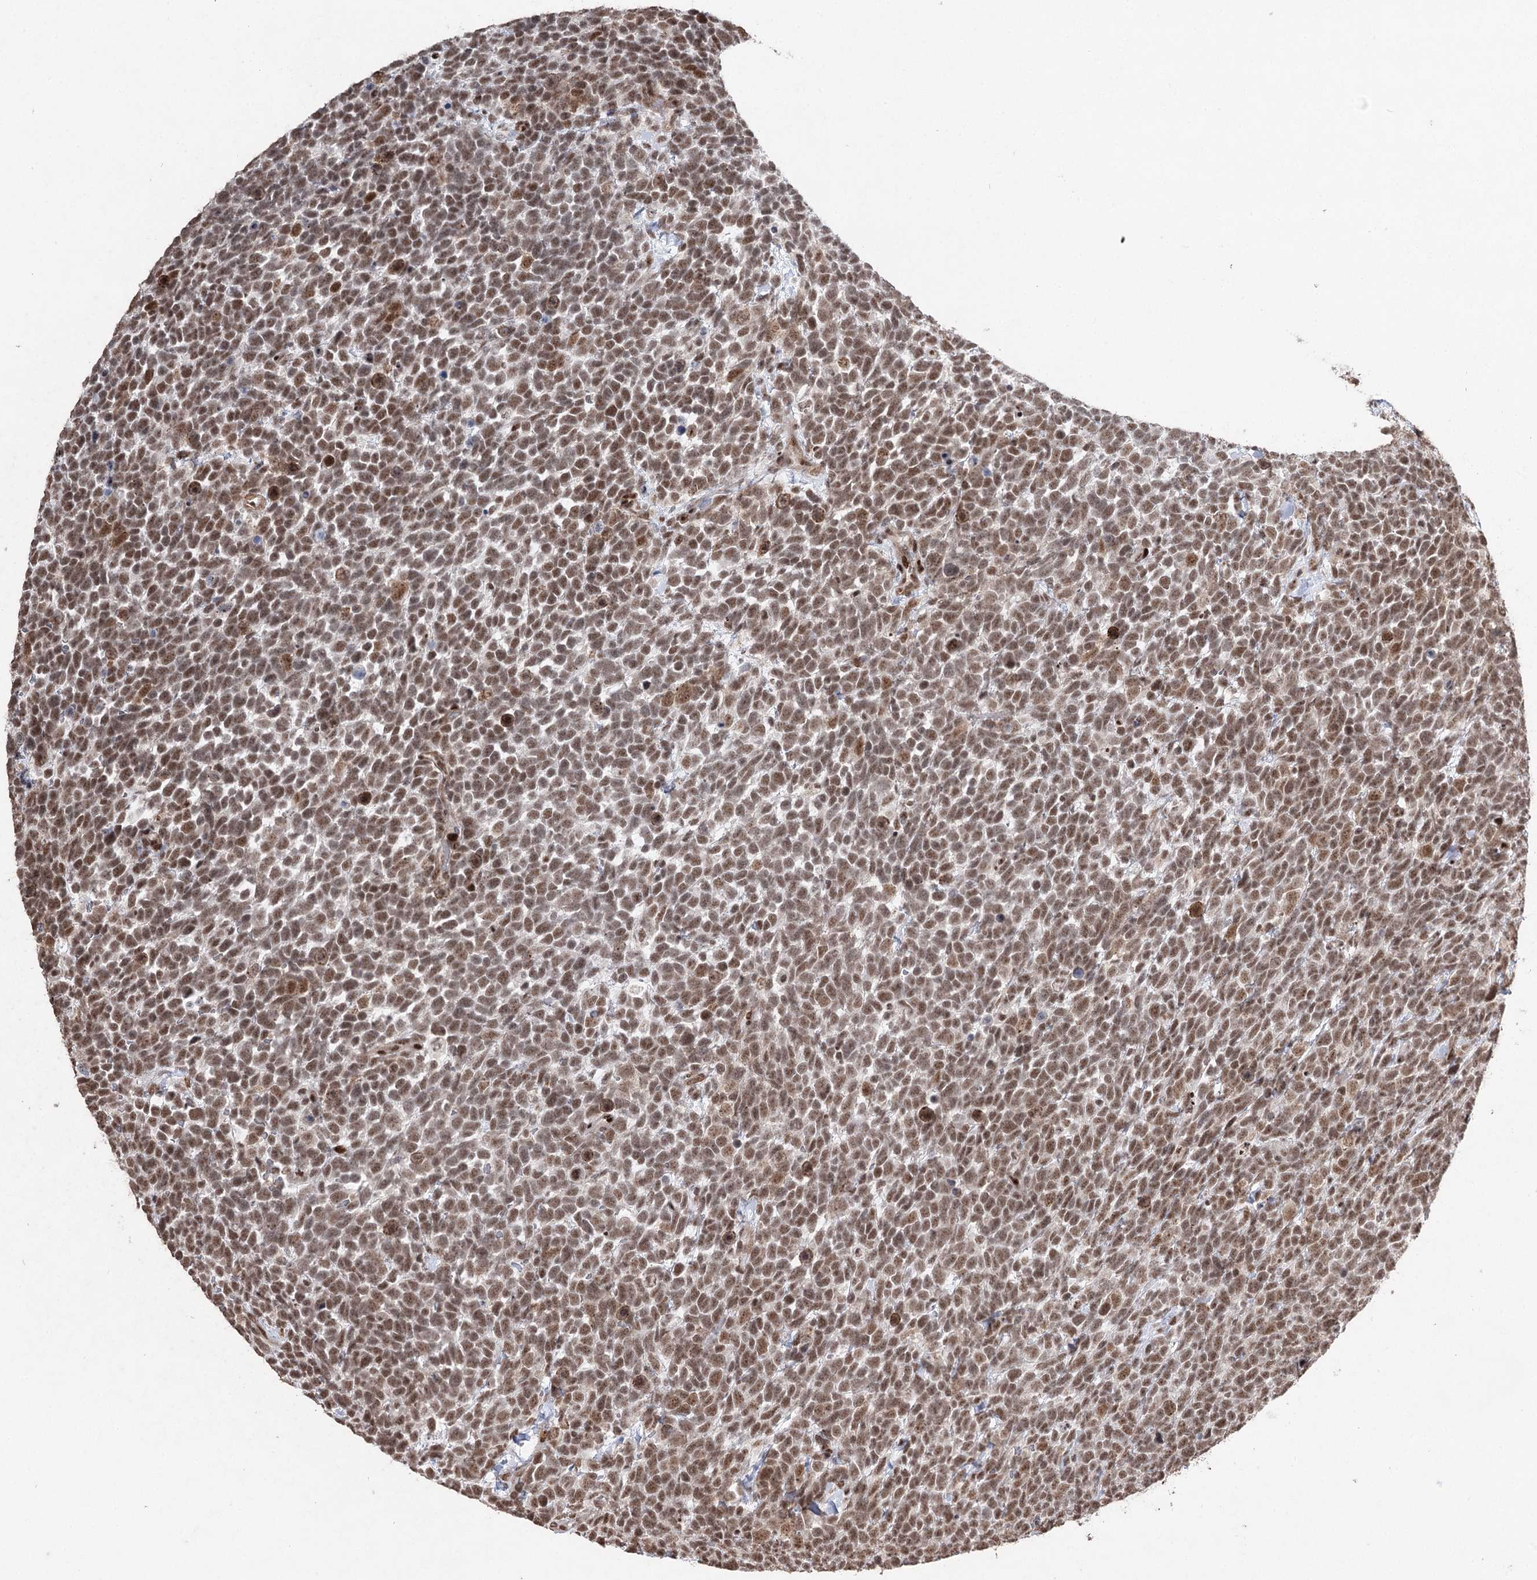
{"staining": {"intensity": "moderate", "quantity": ">75%", "location": "nuclear"}, "tissue": "urothelial cancer", "cell_type": "Tumor cells", "image_type": "cancer", "snomed": [{"axis": "morphology", "description": "Urothelial carcinoma, High grade"}, {"axis": "topography", "description": "Urinary bladder"}], "caption": "High-power microscopy captured an immunohistochemistry histopathology image of urothelial cancer, revealing moderate nuclear staining in approximately >75% of tumor cells.", "gene": "PDCD4", "patient": {"sex": "female", "age": 82}}